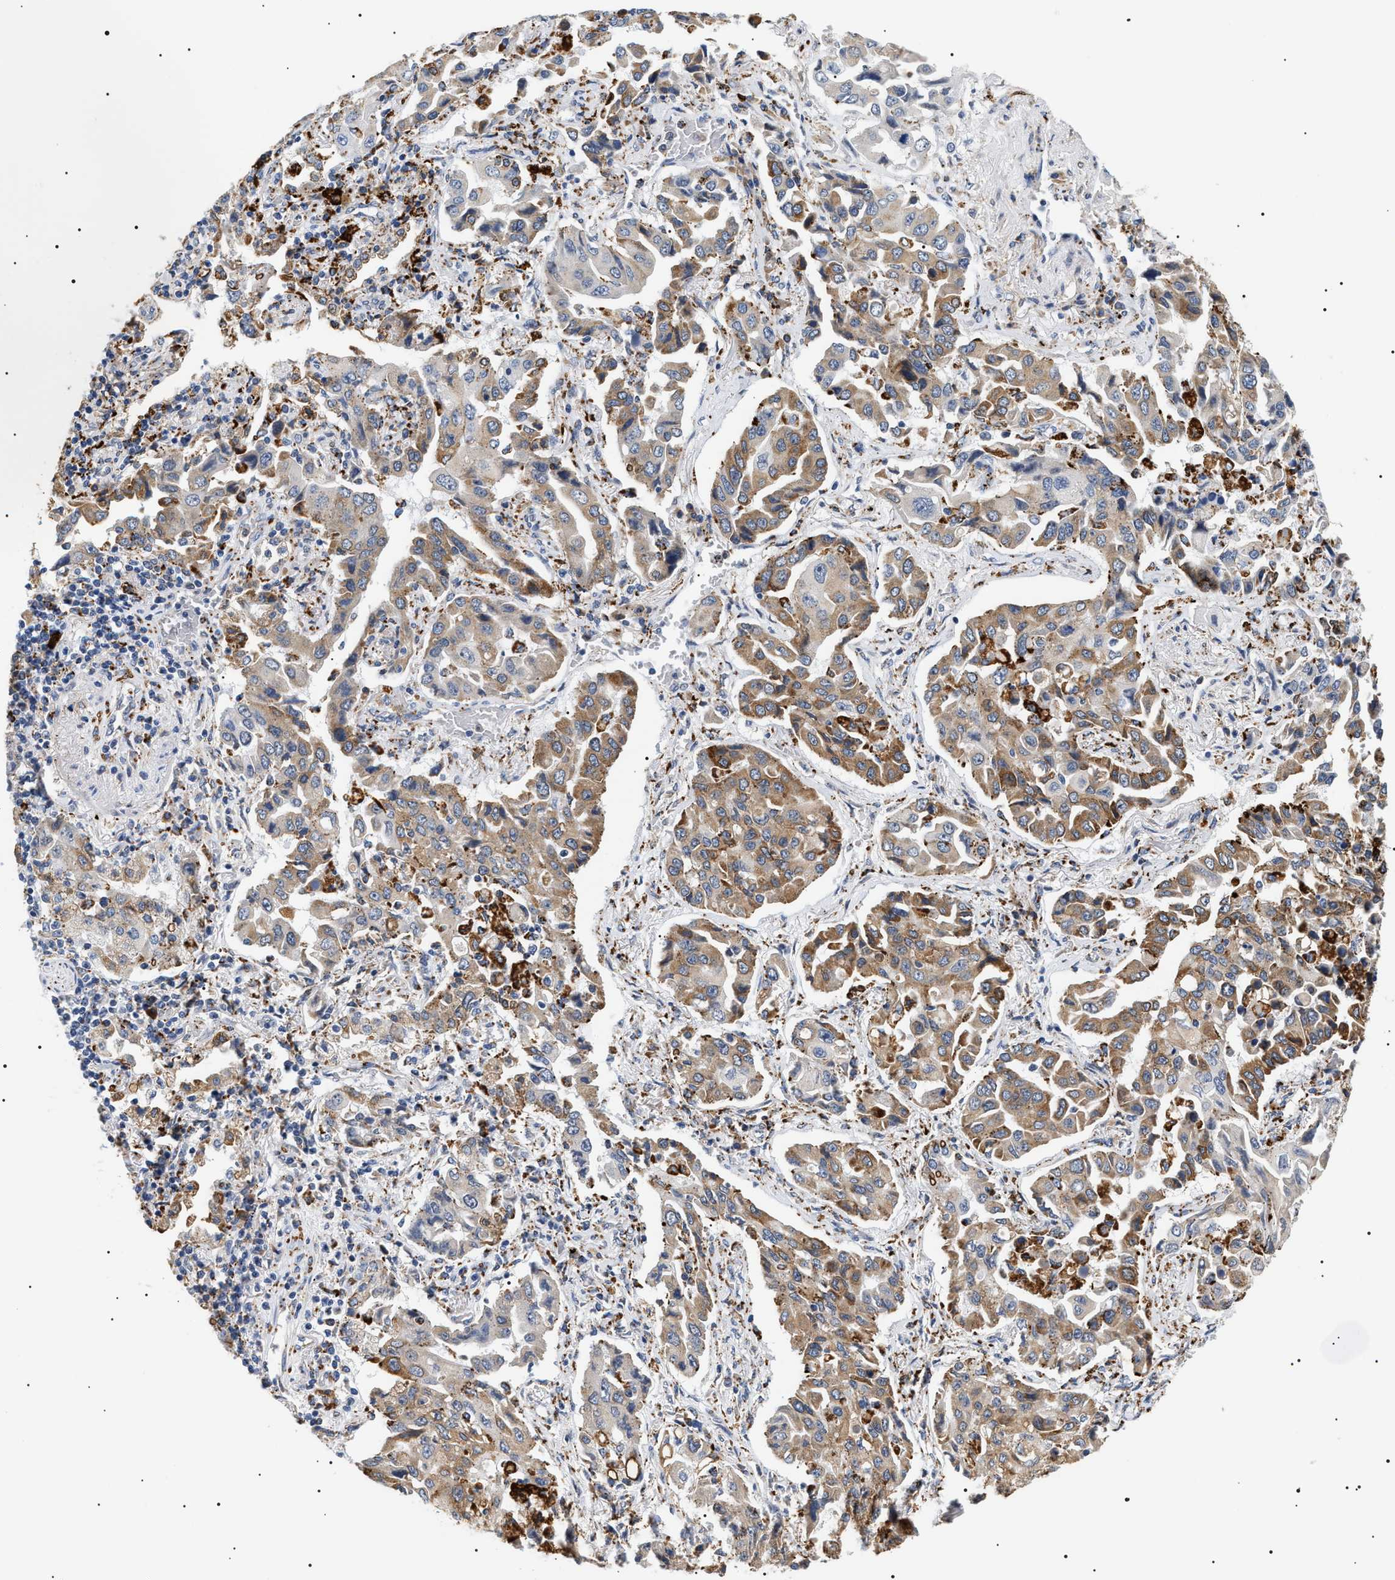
{"staining": {"intensity": "moderate", "quantity": ">75%", "location": "cytoplasmic/membranous"}, "tissue": "lung cancer", "cell_type": "Tumor cells", "image_type": "cancer", "snomed": [{"axis": "morphology", "description": "Adenocarcinoma, NOS"}, {"axis": "topography", "description": "Lung"}], "caption": "A micrograph of lung adenocarcinoma stained for a protein shows moderate cytoplasmic/membranous brown staining in tumor cells. The protein of interest is shown in brown color, while the nuclei are stained blue.", "gene": "HSD17B11", "patient": {"sex": "female", "age": 65}}